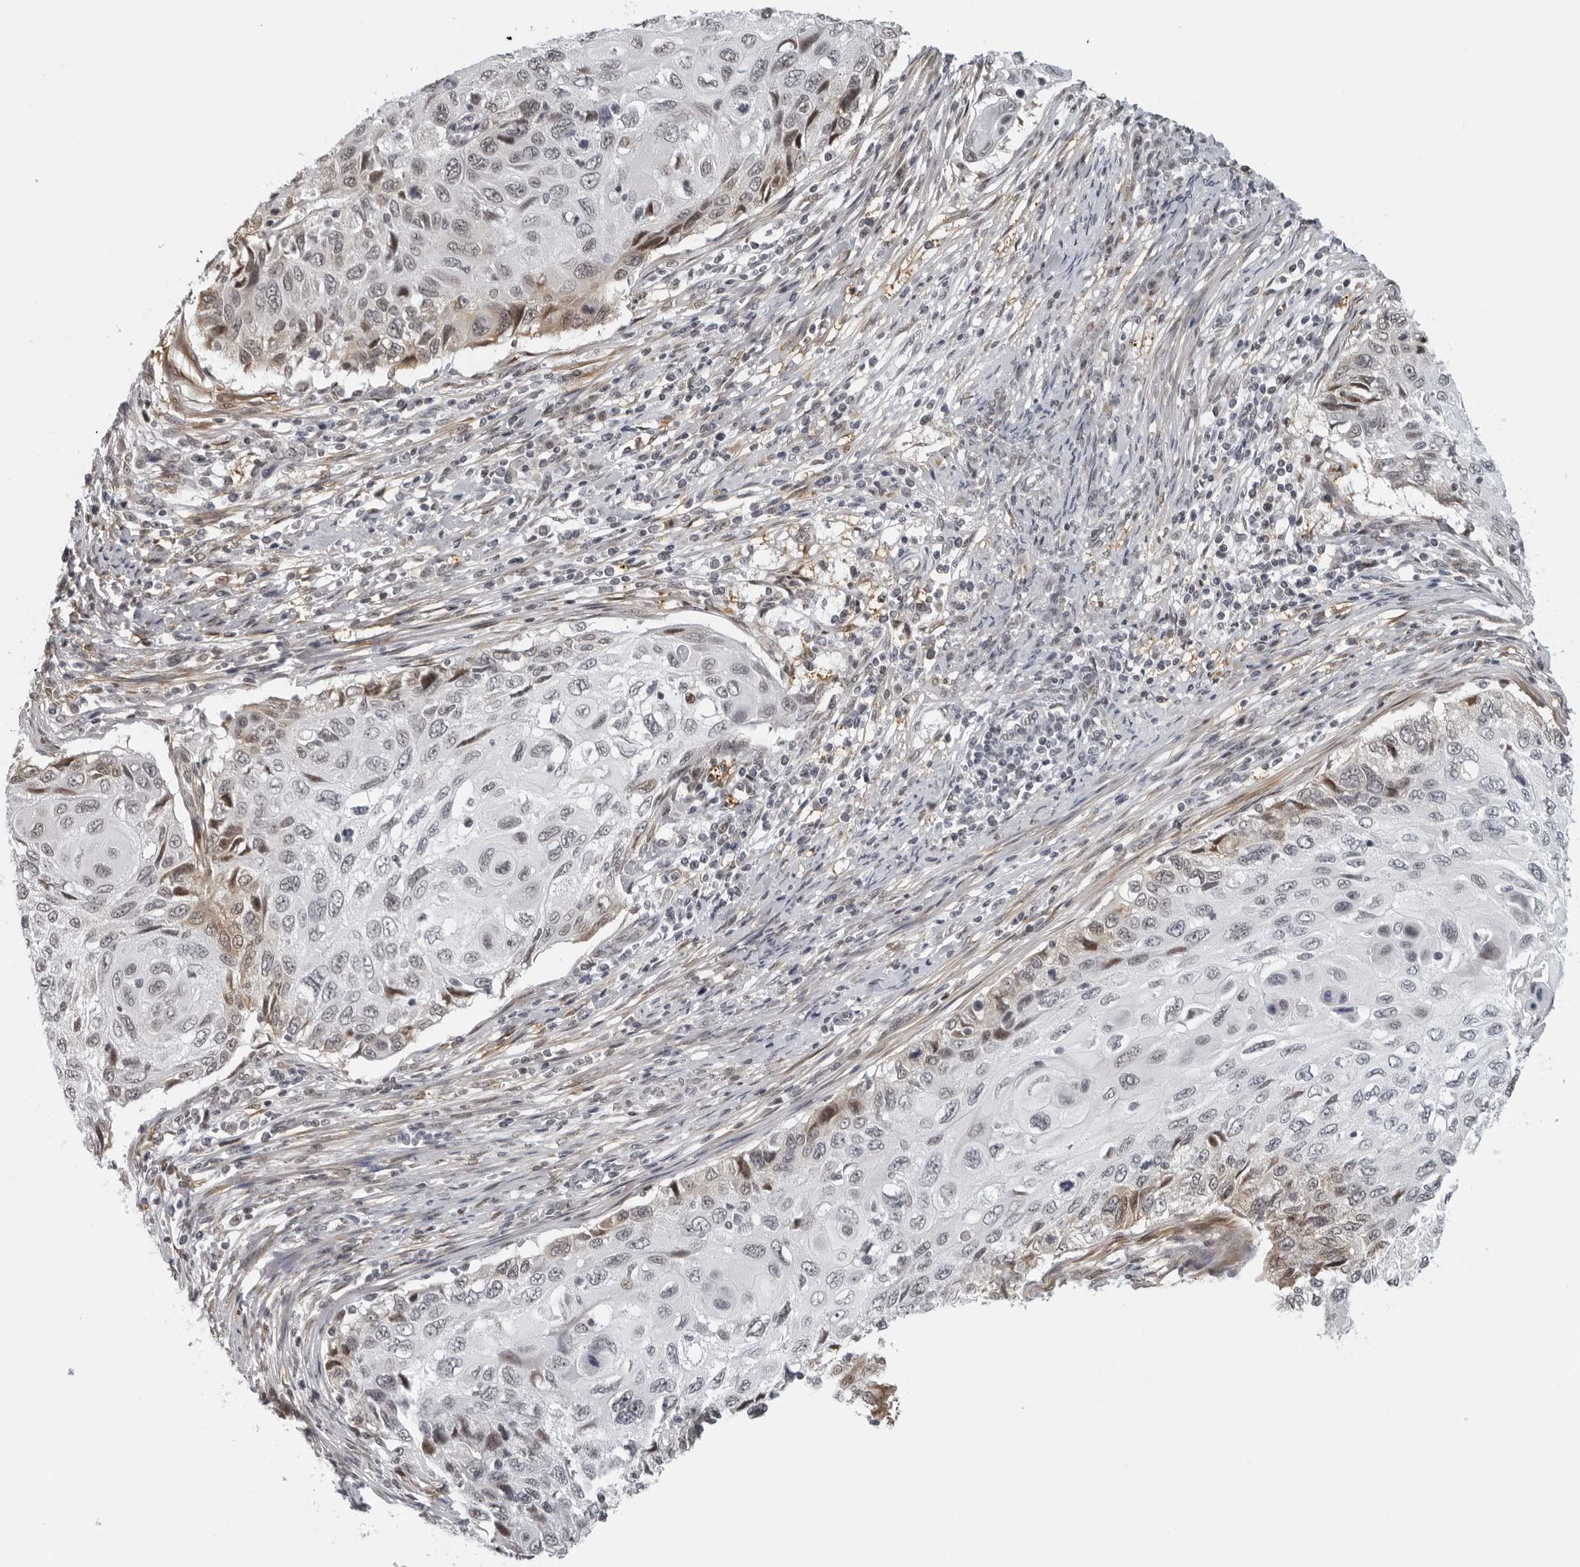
{"staining": {"intensity": "negative", "quantity": "none", "location": "none"}, "tissue": "cervical cancer", "cell_type": "Tumor cells", "image_type": "cancer", "snomed": [{"axis": "morphology", "description": "Squamous cell carcinoma, NOS"}, {"axis": "topography", "description": "Cervix"}], "caption": "DAB (3,3'-diaminobenzidine) immunohistochemical staining of squamous cell carcinoma (cervical) reveals no significant staining in tumor cells. Brightfield microscopy of immunohistochemistry stained with DAB (3,3'-diaminobenzidine) (brown) and hematoxylin (blue), captured at high magnification.", "gene": "MAF", "patient": {"sex": "female", "age": 70}}